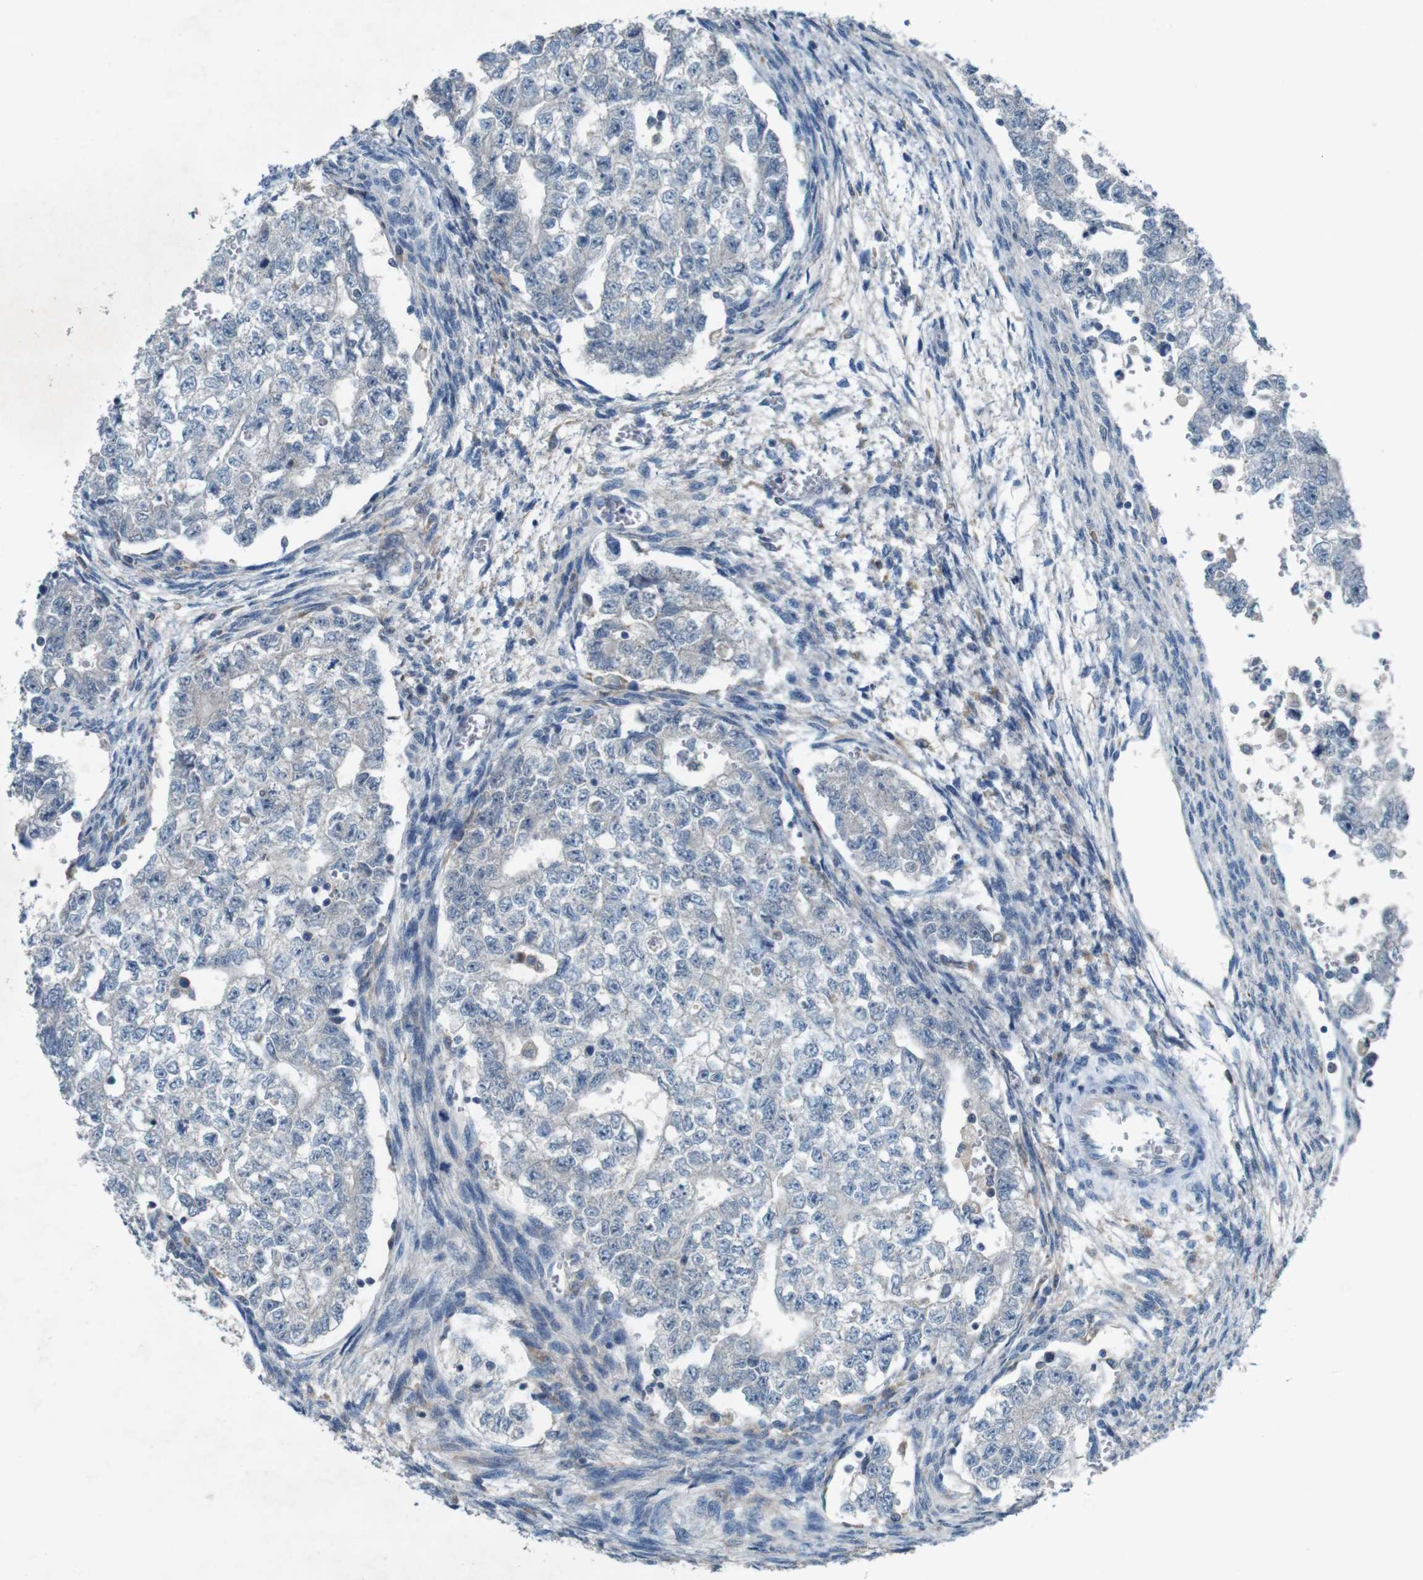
{"staining": {"intensity": "negative", "quantity": "none", "location": "none"}, "tissue": "testis cancer", "cell_type": "Tumor cells", "image_type": "cancer", "snomed": [{"axis": "morphology", "description": "Seminoma, NOS"}, {"axis": "morphology", "description": "Carcinoma, Embryonal, NOS"}, {"axis": "topography", "description": "Testis"}], "caption": "An immunohistochemistry (IHC) photomicrograph of testis embryonal carcinoma is shown. There is no staining in tumor cells of testis embryonal carcinoma.", "gene": "MOGAT3", "patient": {"sex": "male", "age": 38}}